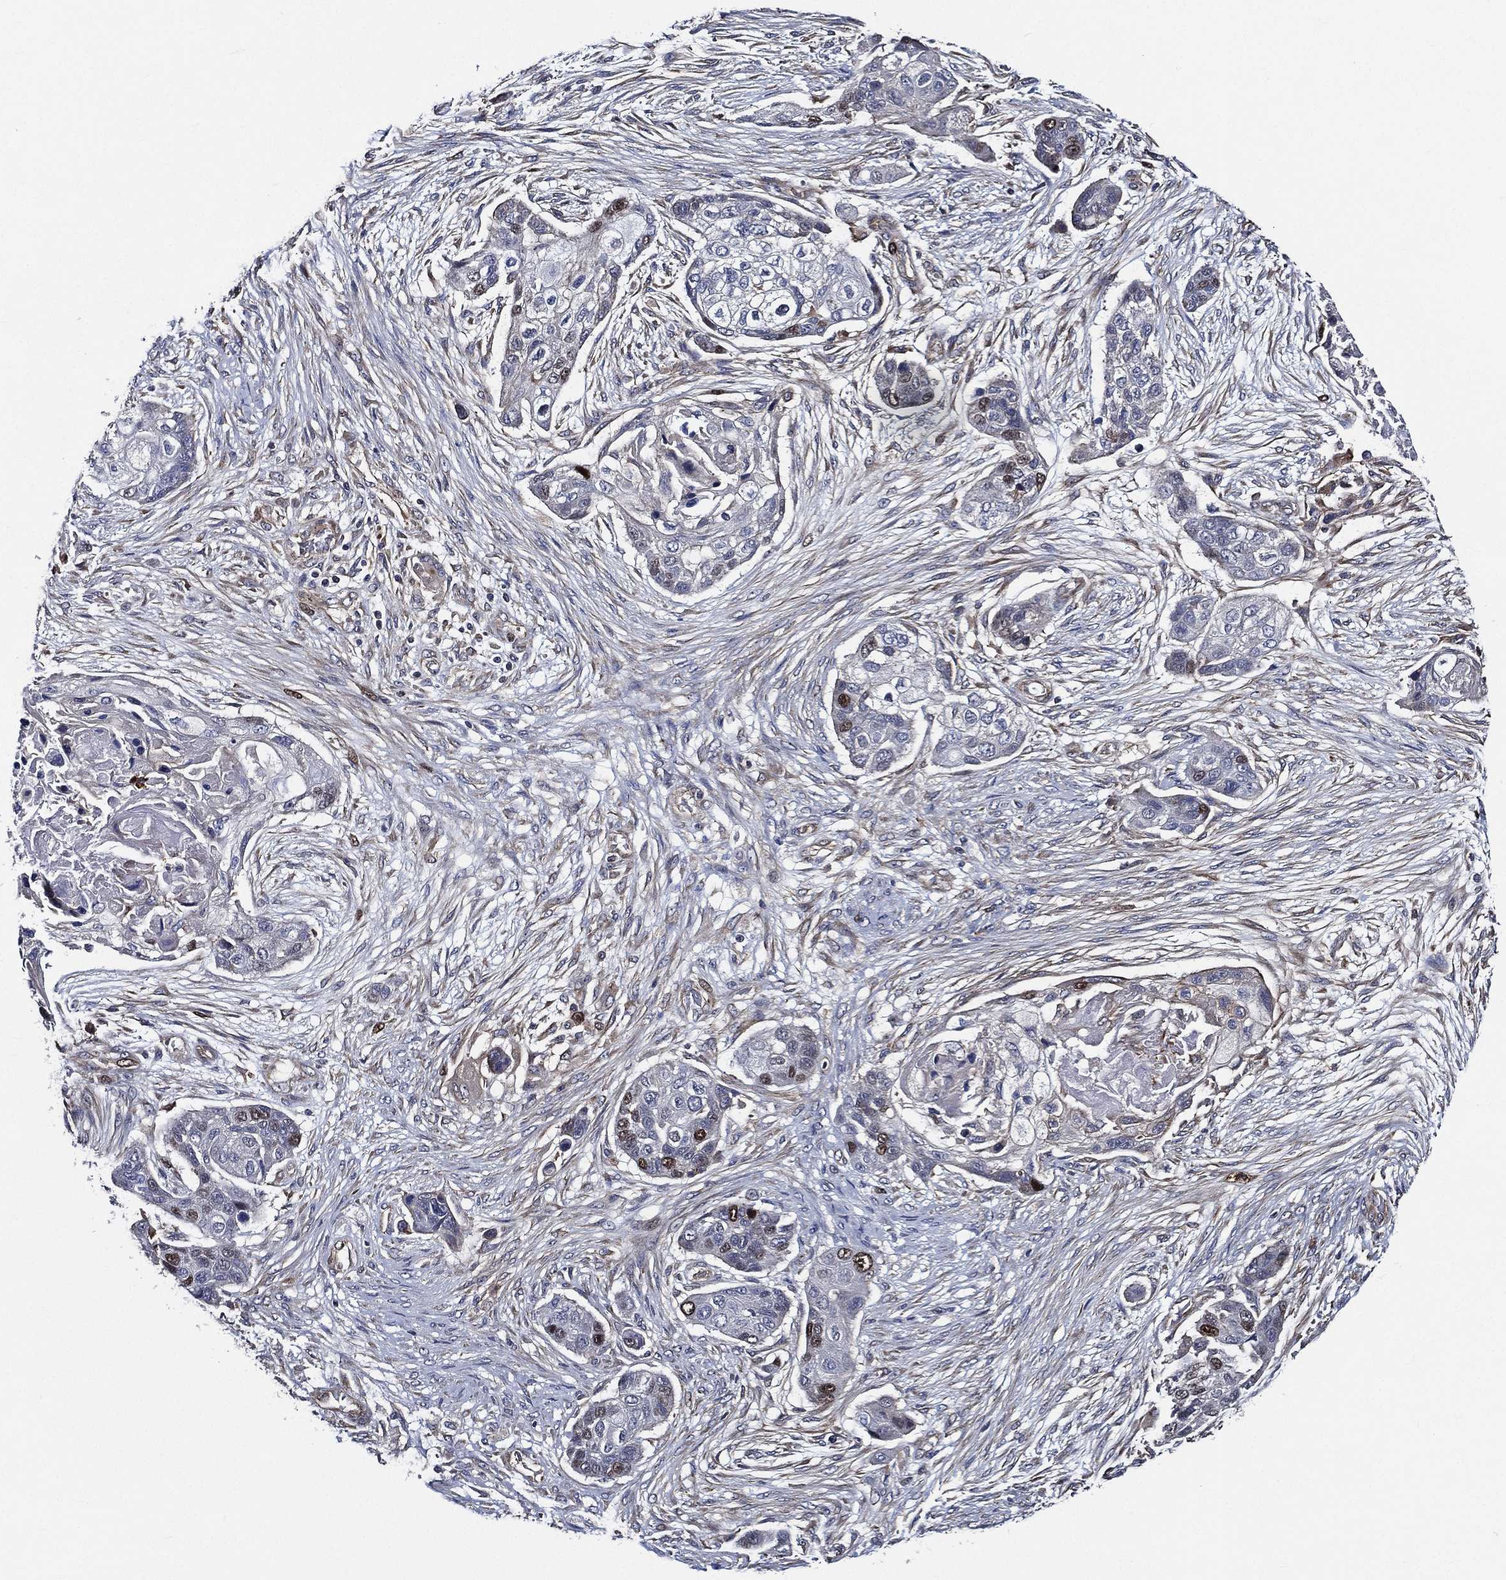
{"staining": {"intensity": "moderate", "quantity": "<25%", "location": "nuclear"}, "tissue": "lung cancer", "cell_type": "Tumor cells", "image_type": "cancer", "snomed": [{"axis": "morphology", "description": "Squamous cell carcinoma, NOS"}, {"axis": "topography", "description": "Lung"}], "caption": "Protein expression by immunohistochemistry (IHC) exhibits moderate nuclear staining in about <25% of tumor cells in lung cancer.", "gene": "KIF20B", "patient": {"sex": "male", "age": 69}}